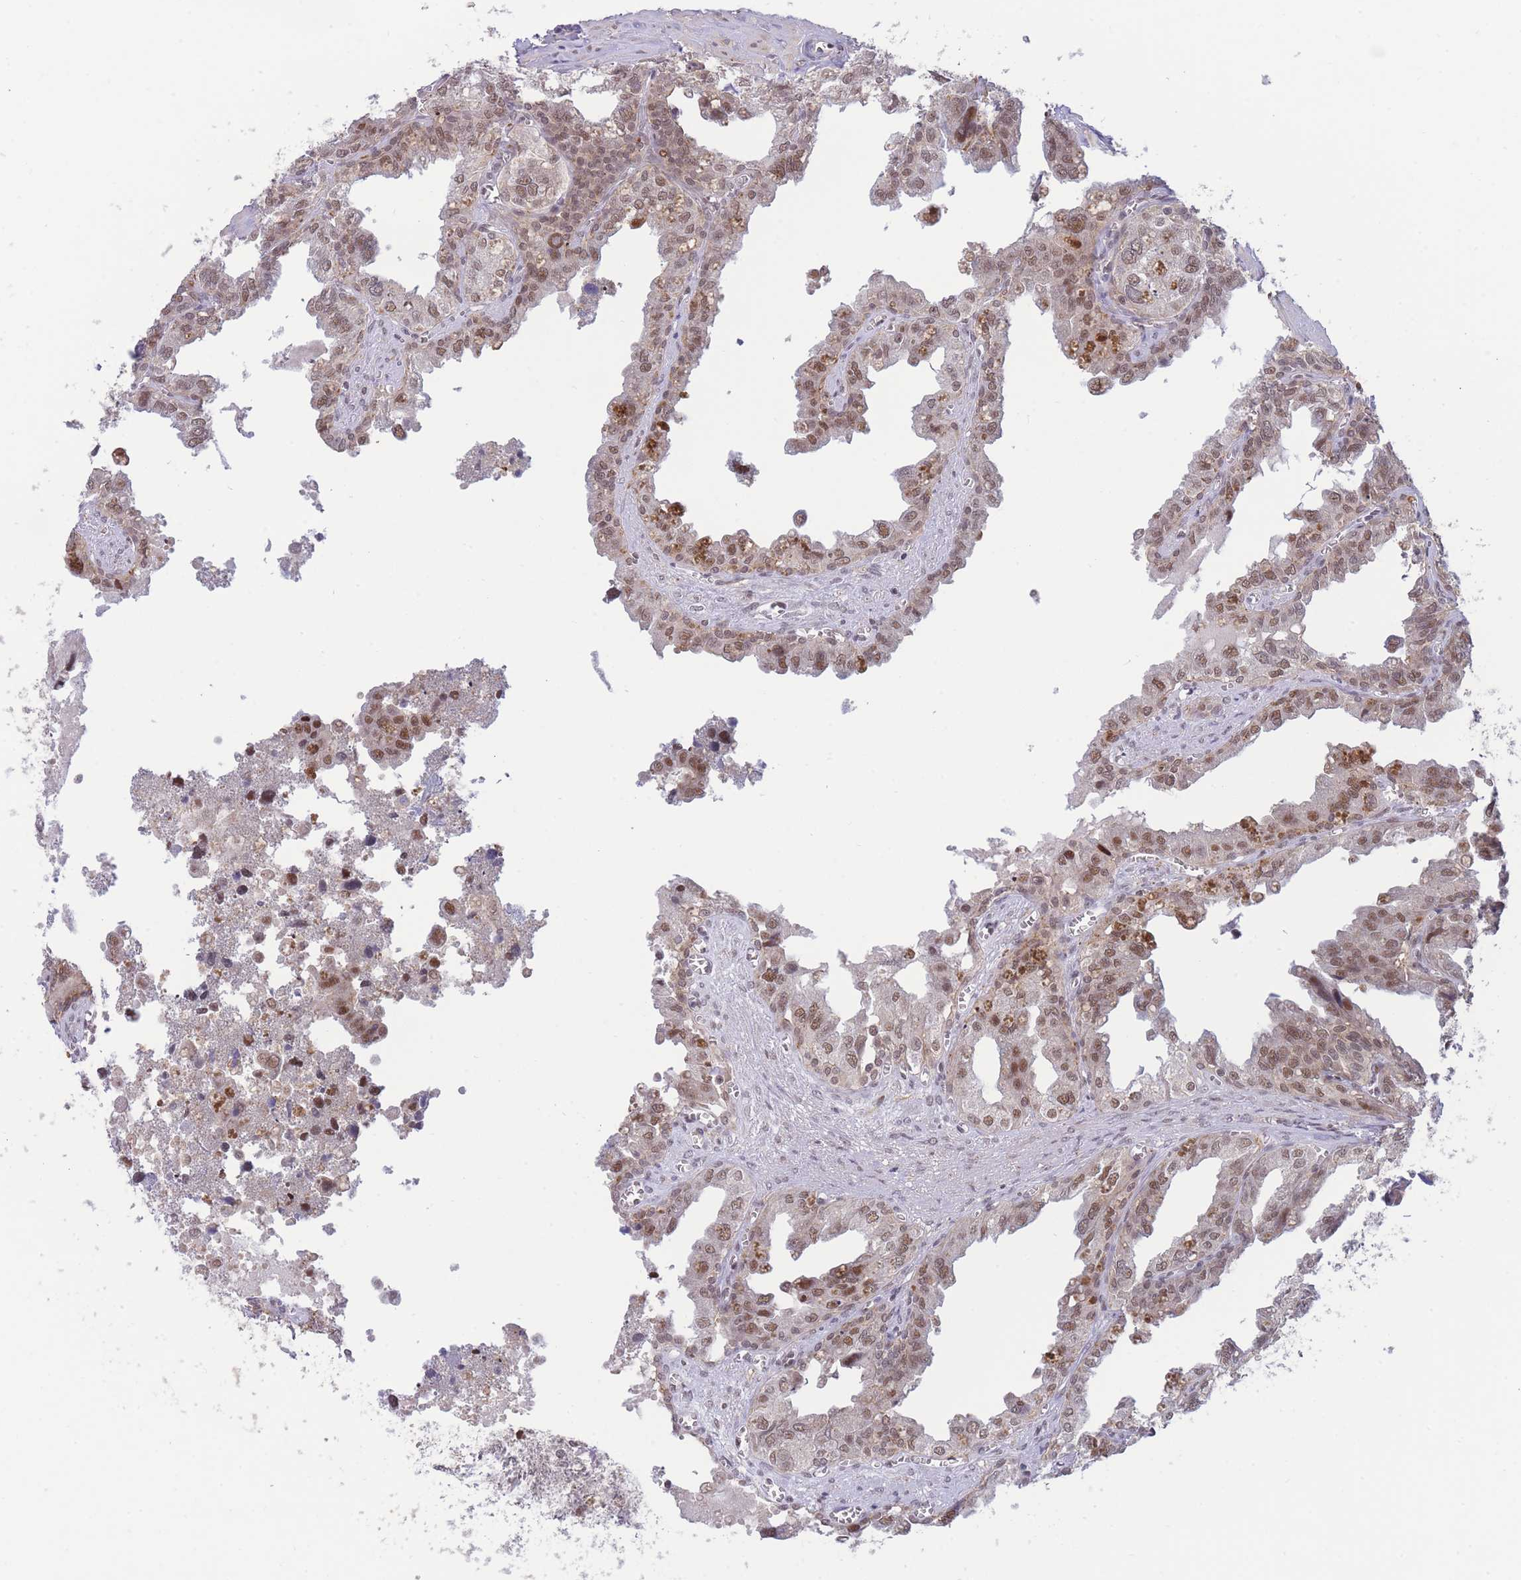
{"staining": {"intensity": "moderate", "quantity": "25%-75%", "location": "cytoplasmic/membranous,nuclear"}, "tissue": "seminal vesicle", "cell_type": "Glandular cells", "image_type": "normal", "snomed": [{"axis": "morphology", "description": "Normal tissue, NOS"}, {"axis": "topography", "description": "Seminal veicle"}], "caption": "High-magnification brightfield microscopy of benign seminal vesicle stained with DAB (3,3'-diaminobenzidine) (brown) and counterstained with hematoxylin (blue). glandular cells exhibit moderate cytoplasmic/membranous,nuclear positivity is appreciated in approximately25%-75% of cells. Using DAB (brown) and hematoxylin (blue) stains, captured at high magnification using brightfield microscopy.", "gene": "BOD1L1", "patient": {"sex": "male", "age": 67}}